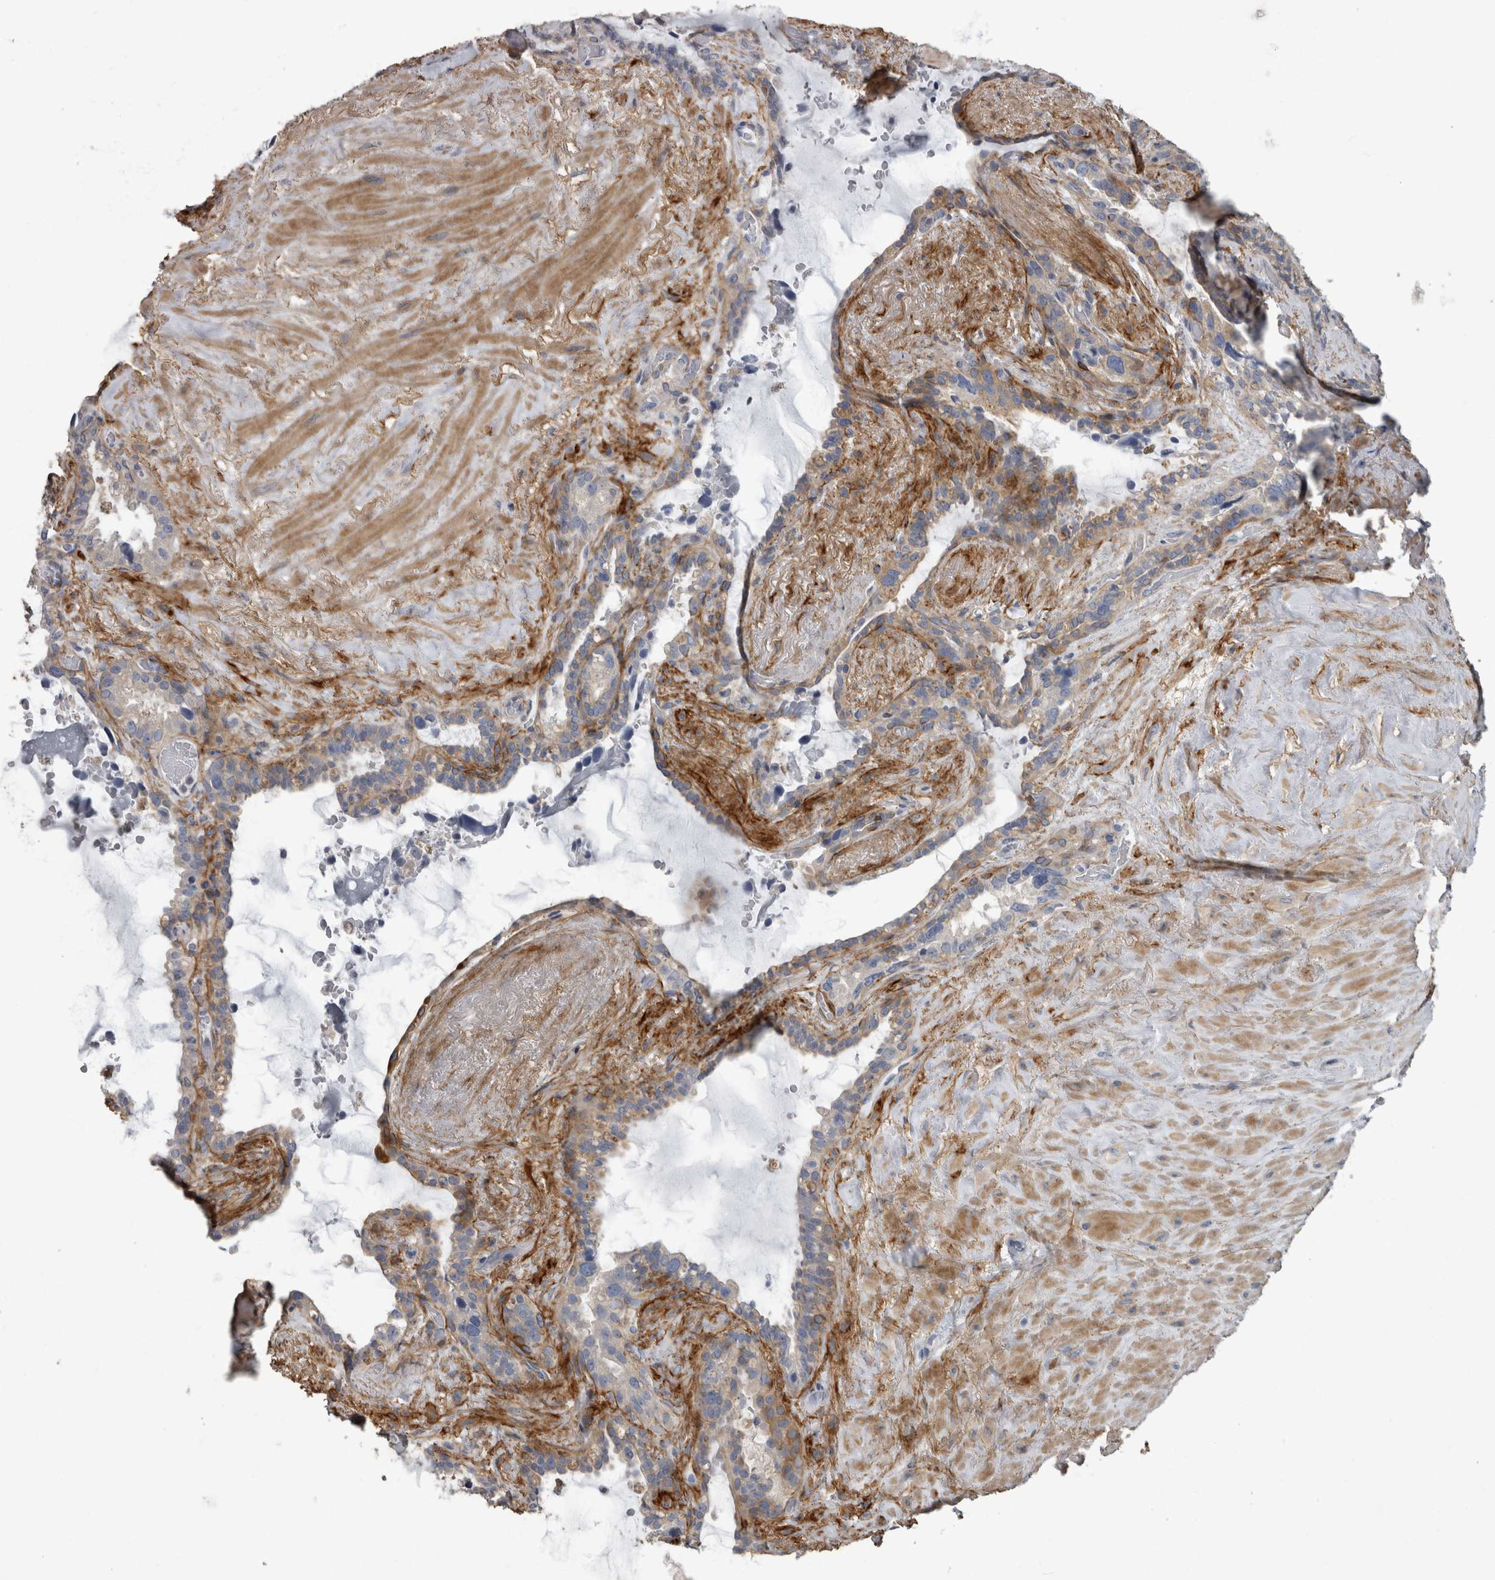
{"staining": {"intensity": "negative", "quantity": "none", "location": "none"}, "tissue": "seminal vesicle", "cell_type": "Glandular cells", "image_type": "normal", "snomed": [{"axis": "morphology", "description": "Normal tissue, NOS"}, {"axis": "topography", "description": "Seminal veicle"}], "caption": "High power microscopy histopathology image of an immunohistochemistry image of unremarkable seminal vesicle, revealing no significant staining in glandular cells.", "gene": "EFEMP2", "patient": {"sex": "male", "age": 80}}